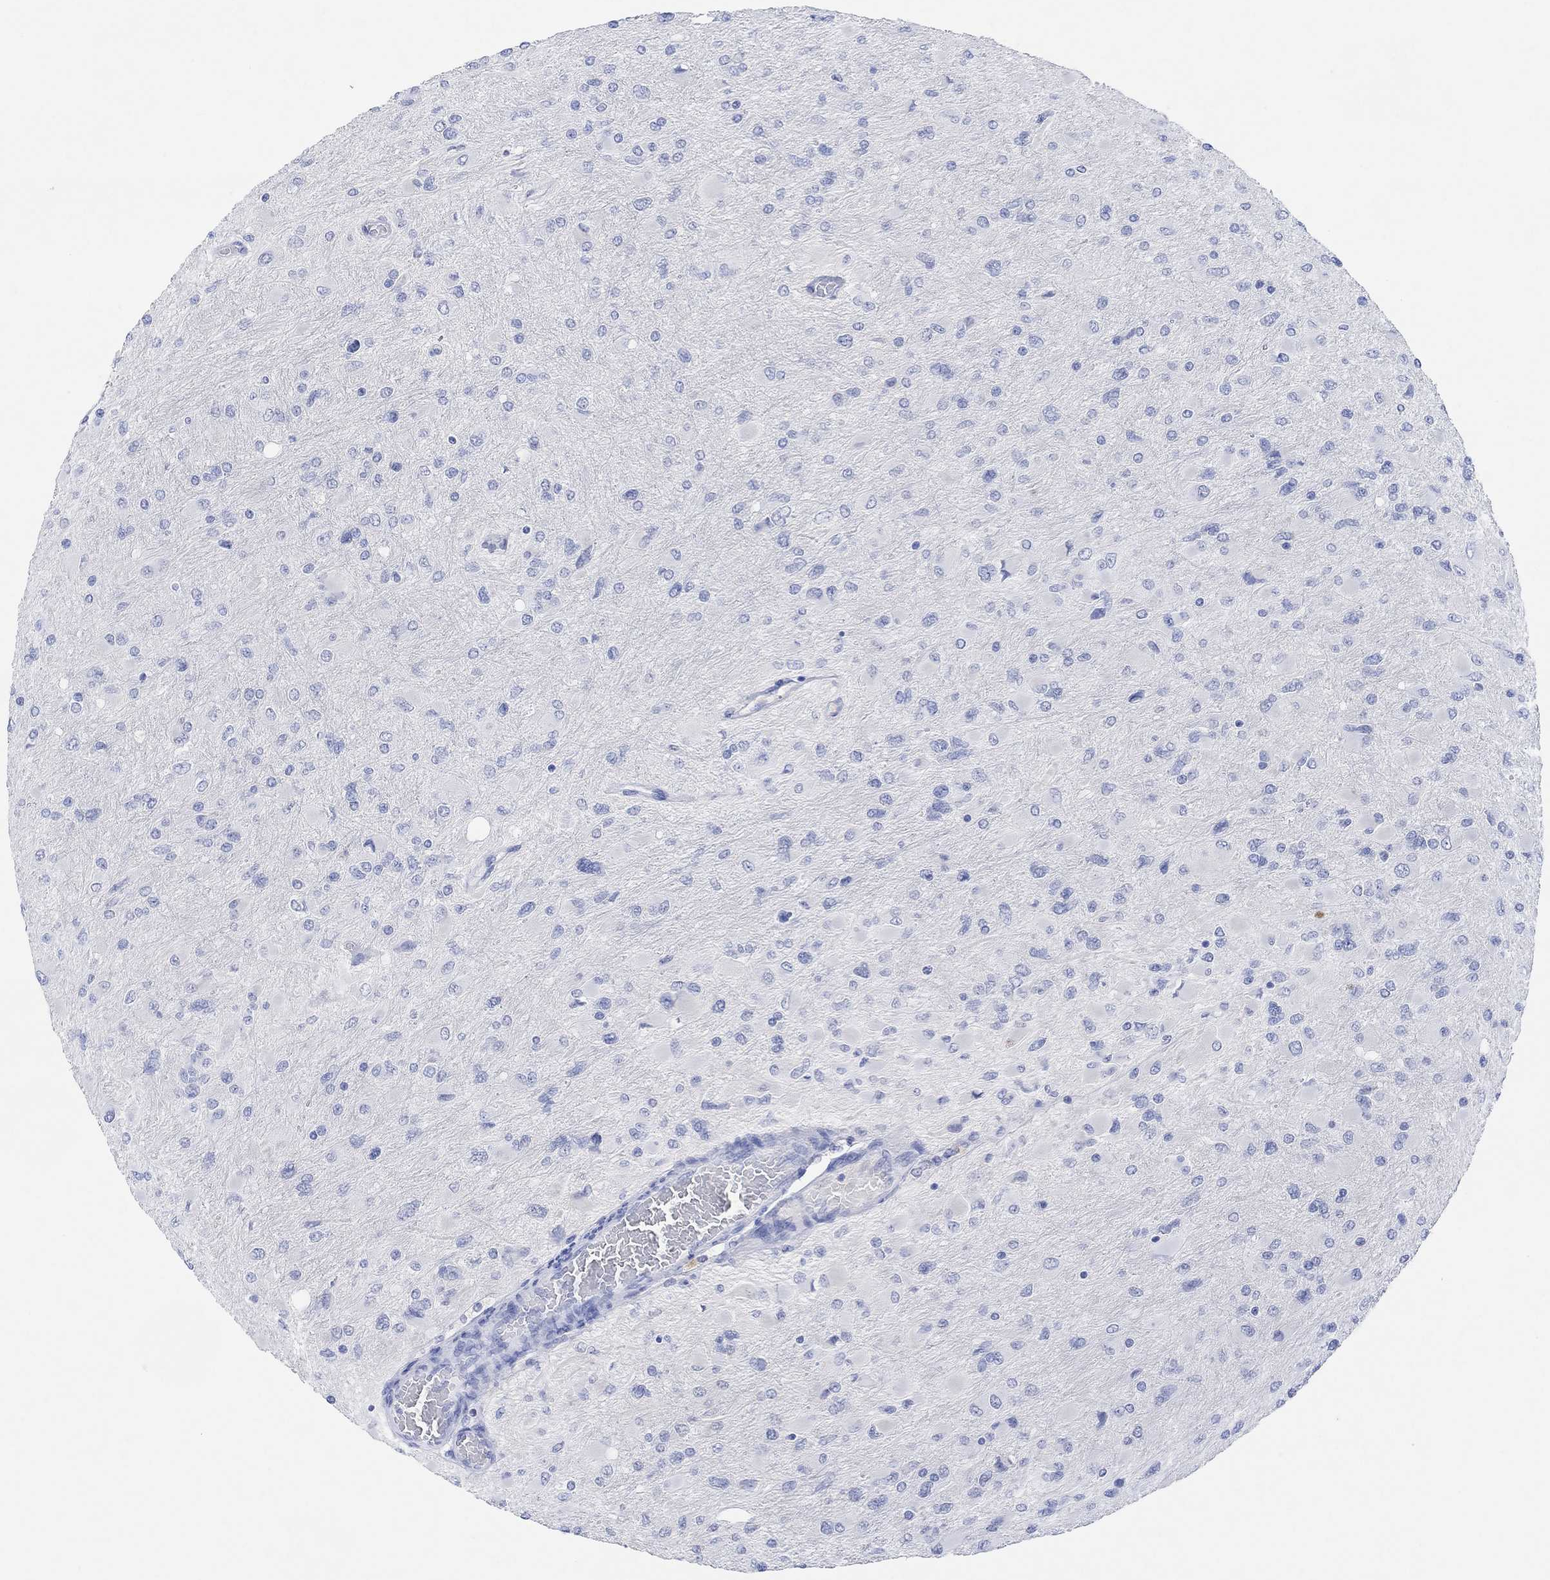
{"staining": {"intensity": "negative", "quantity": "none", "location": "none"}, "tissue": "glioma", "cell_type": "Tumor cells", "image_type": "cancer", "snomed": [{"axis": "morphology", "description": "Glioma, malignant, High grade"}, {"axis": "topography", "description": "Cerebral cortex"}], "caption": "Tumor cells are negative for brown protein staining in malignant glioma (high-grade).", "gene": "TYR", "patient": {"sex": "female", "age": 36}}